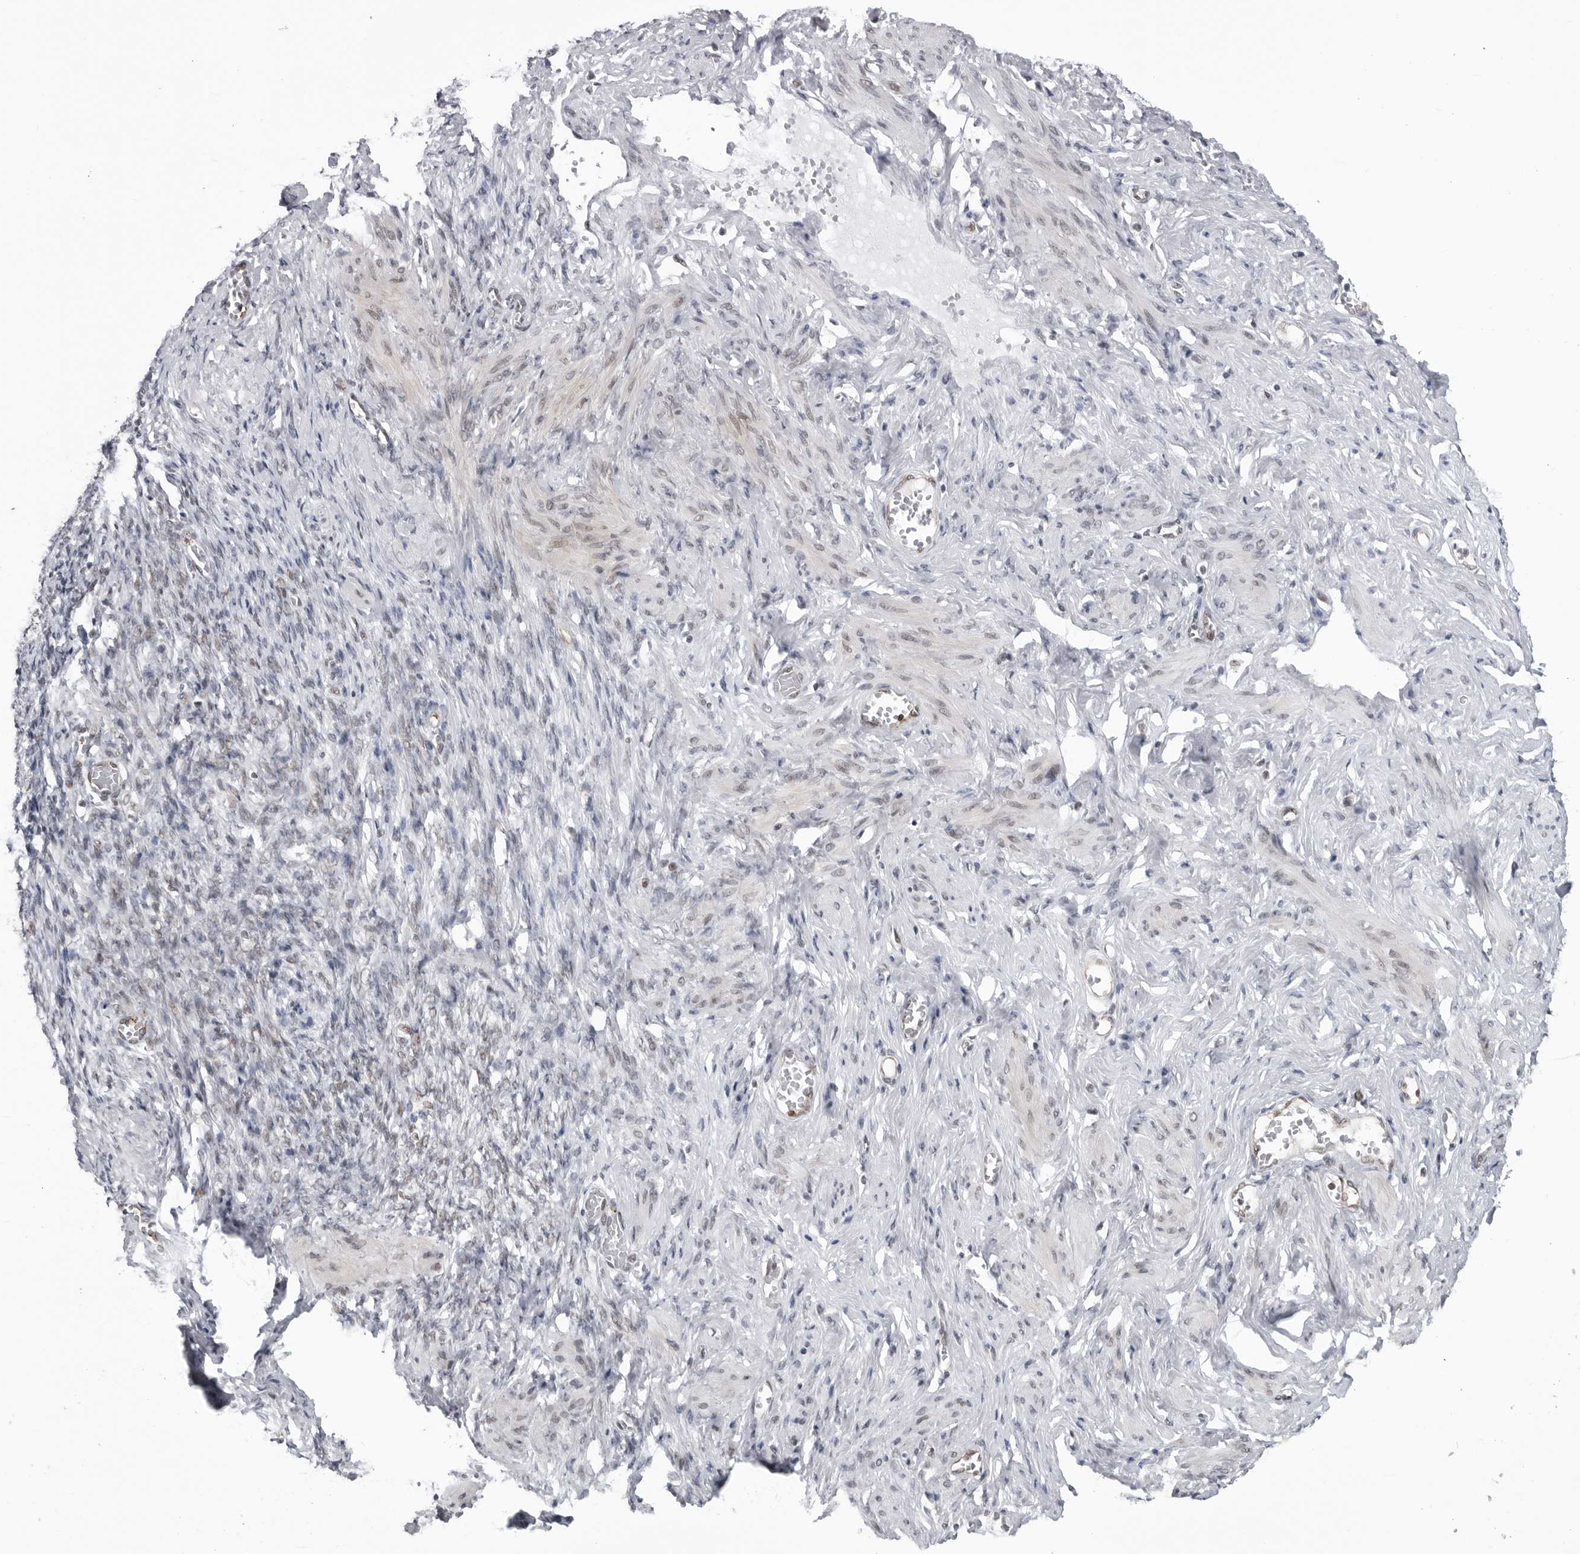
{"staining": {"intensity": "negative", "quantity": "none", "location": "none"}, "tissue": "adipose tissue", "cell_type": "Adipocytes", "image_type": "normal", "snomed": [{"axis": "morphology", "description": "Normal tissue, NOS"}, {"axis": "topography", "description": "Vascular tissue"}, {"axis": "topography", "description": "Fallopian tube"}, {"axis": "topography", "description": "Ovary"}], "caption": "IHC histopathology image of benign adipose tissue: human adipose tissue stained with DAB (3,3'-diaminobenzidine) shows no significant protein positivity in adipocytes.", "gene": "RNF26", "patient": {"sex": "female", "age": 67}}